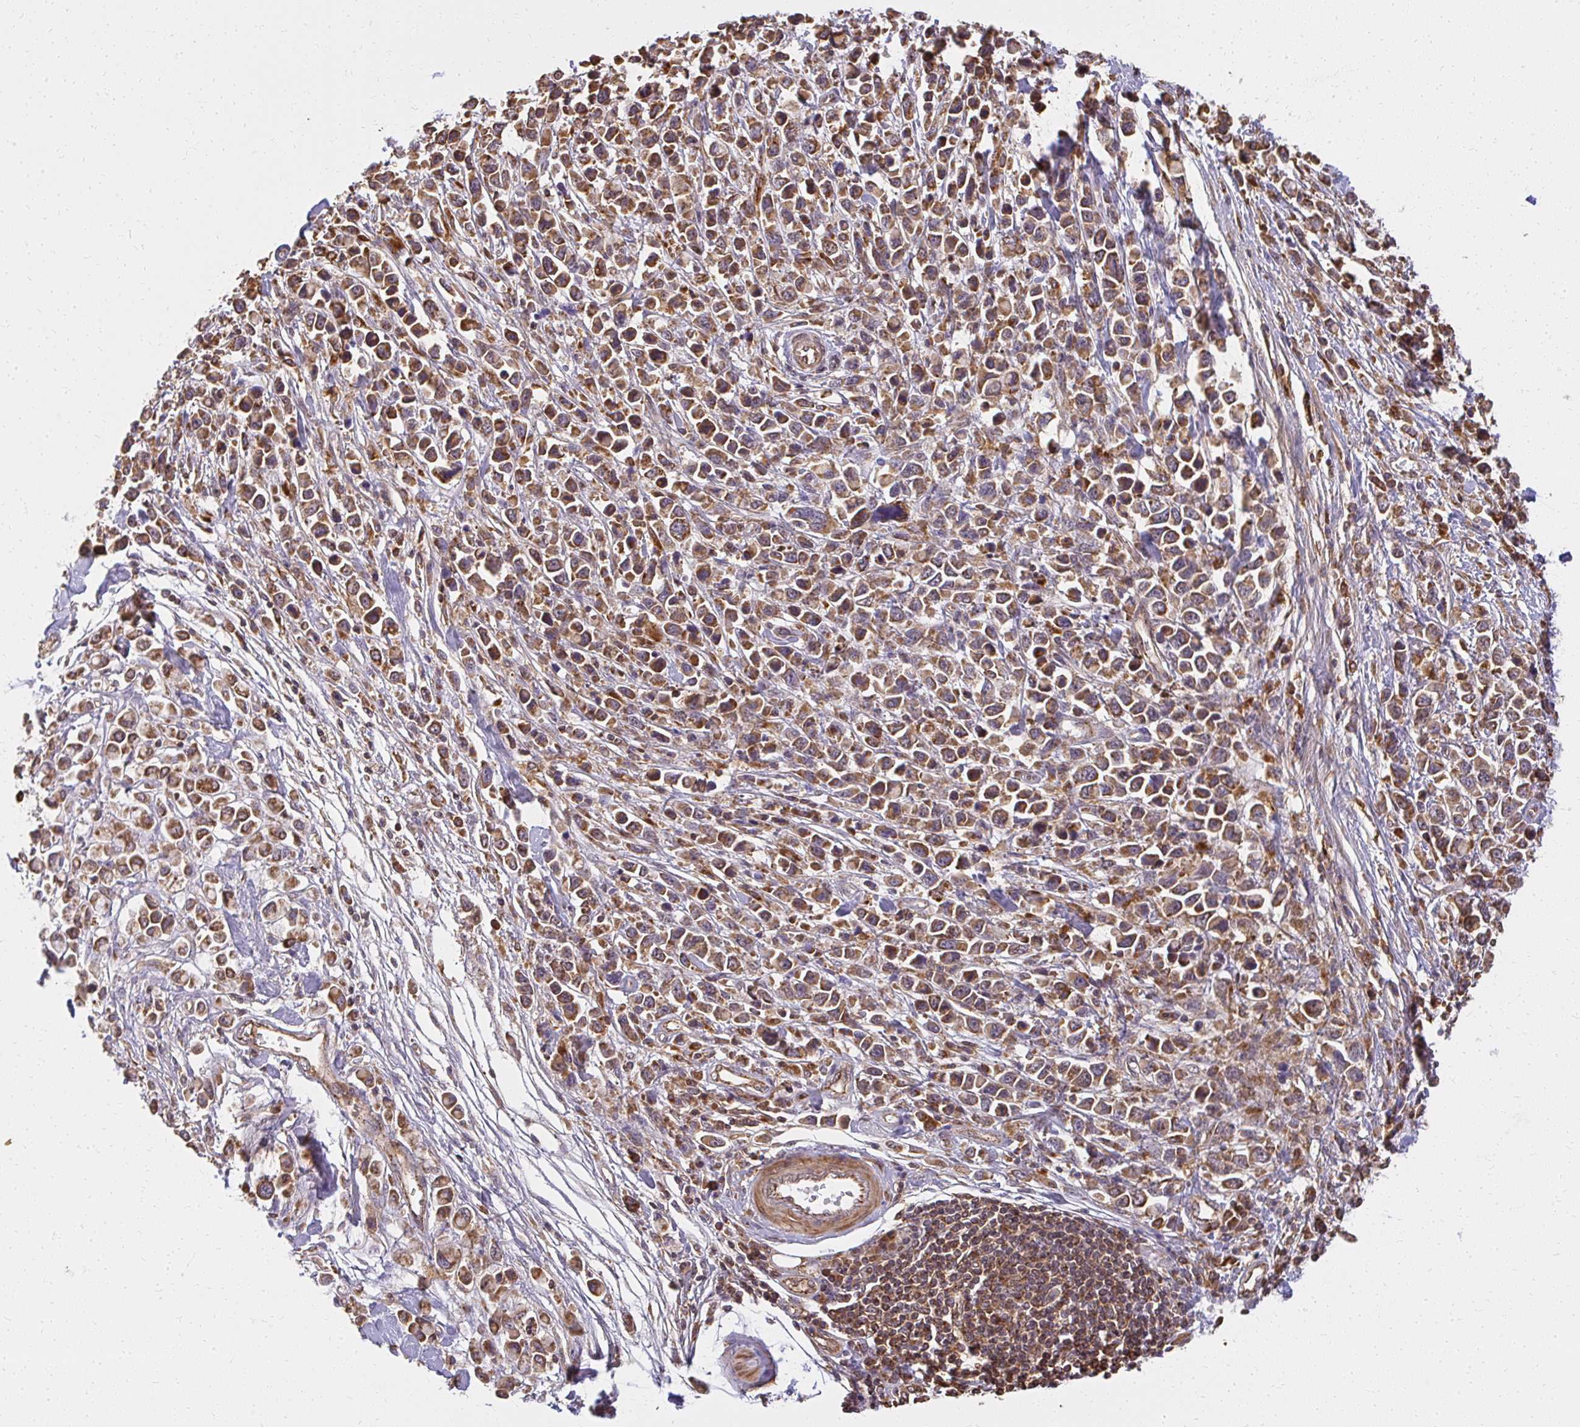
{"staining": {"intensity": "moderate", "quantity": ">75%", "location": "cytoplasmic/membranous"}, "tissue": "stomach cancer", "cell_type": "Tumor cells", "image_type": "cancer", "snomed": [{"axis": "morphology", "description": "Adenocarcinoma, NOS"}, {"axis": "topography", "description": "Stomach"}], "caption": "A medium amount of moderate cytoplasmic/membranous positivity is present in approximately >75% of tumor cells in stomach adenocarcinoma tissue.", "gene": "GNS", "patient": {"sex": "female", "age": 81}}